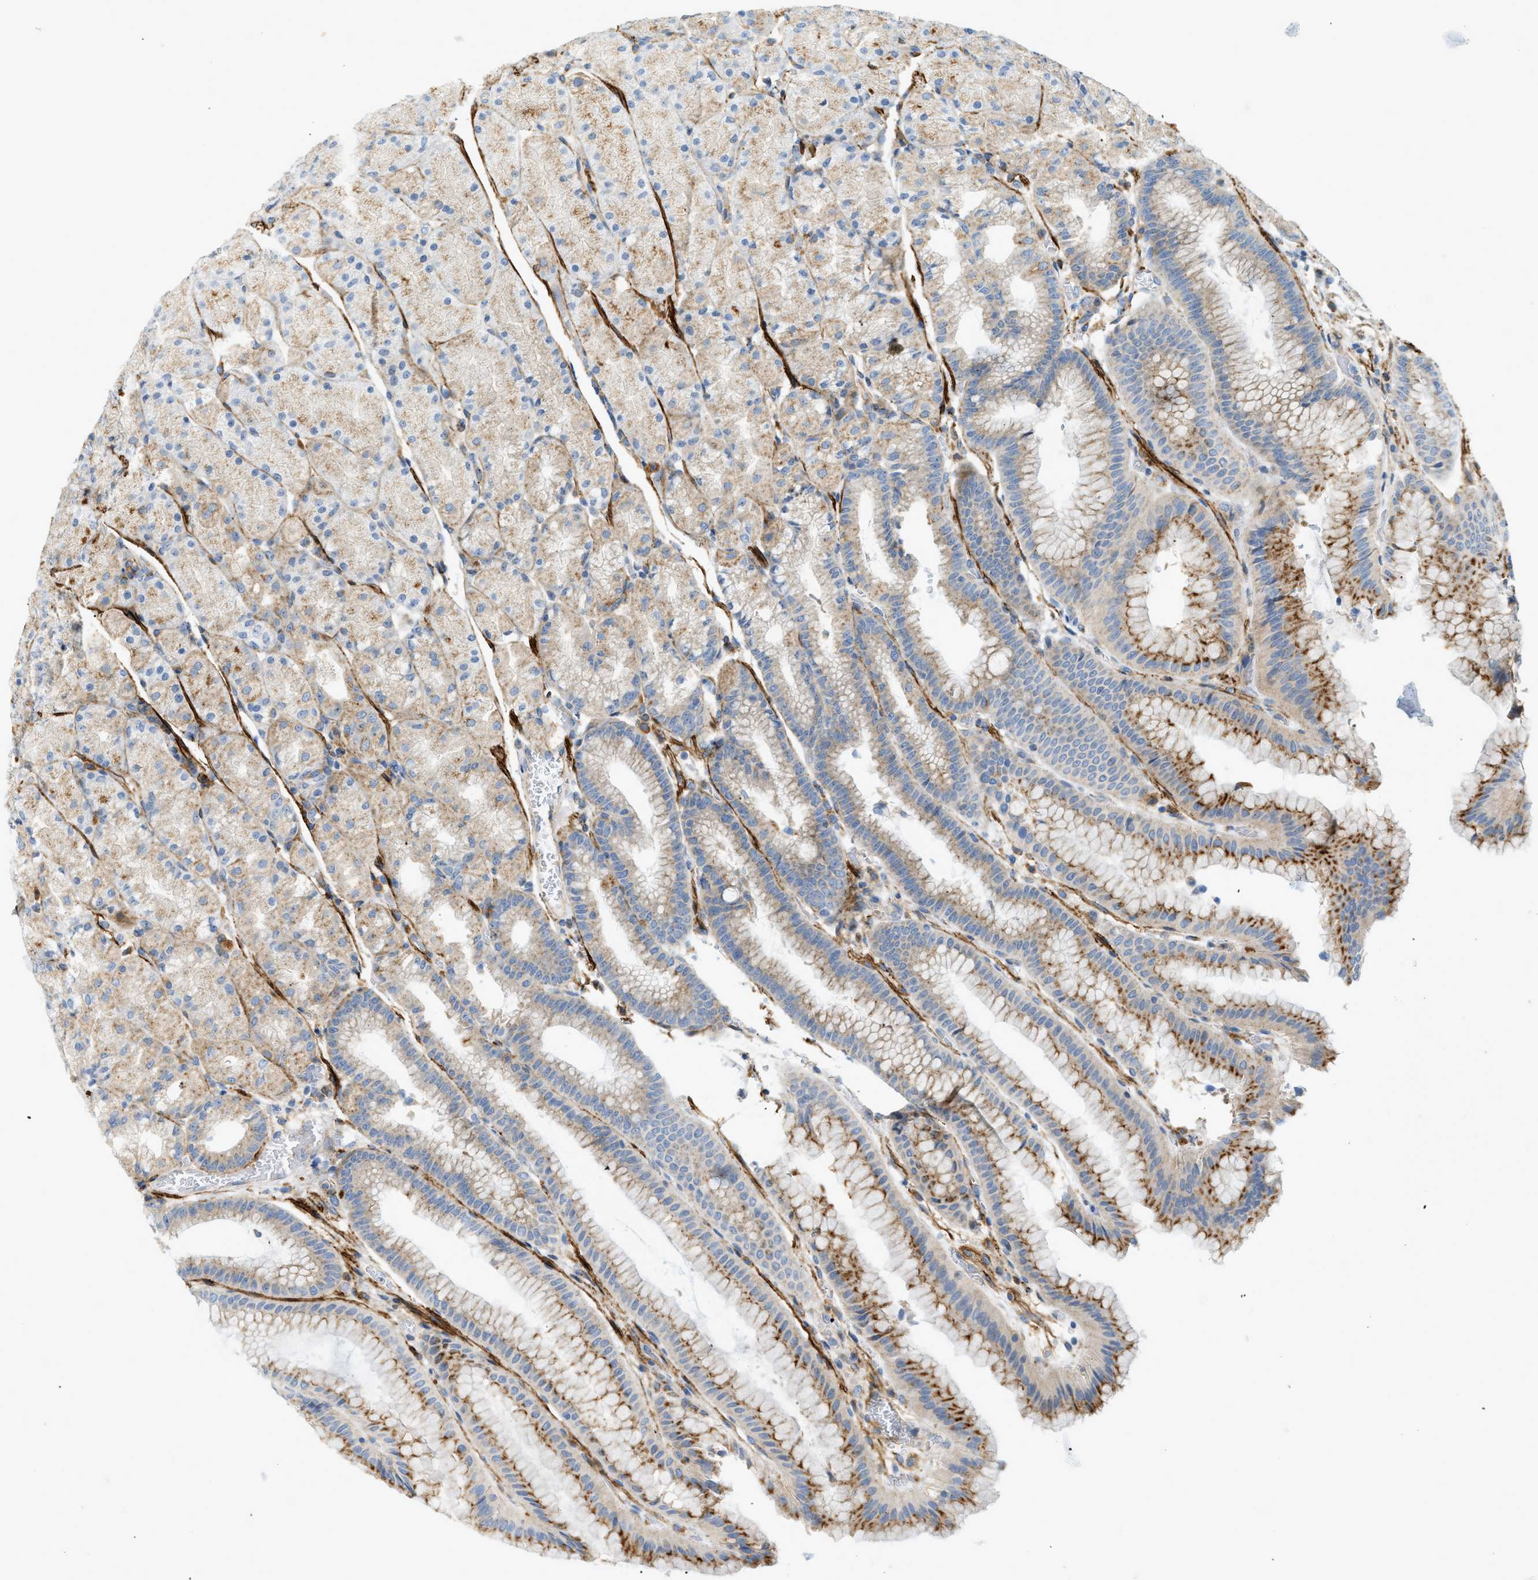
{"staining": {"intensity": "moderate", "quantity": "25%-75%", "location": "cytoplasmic/membranous"}, "tissue": "stomach", "cell_type": "Glandular cells", "image_type": "normal", "snomed": [{"axis": "morphology", "description": "Normal tissue, NOS"}, {"axis": "morphology", "description": "Carcinoid, malignant, NOS"}, {"axis": "topography", "description": "Stomach, upper"}], "caption": "Immunohistochemical staining of benign human stomach displays 25%-75% levels of moderate cytoplasmic/membranous protein expression in approximately 25%-75% of glandular cells.", "gene": "LMBRD1", "patient": {"sex": "male", "age": 39}}